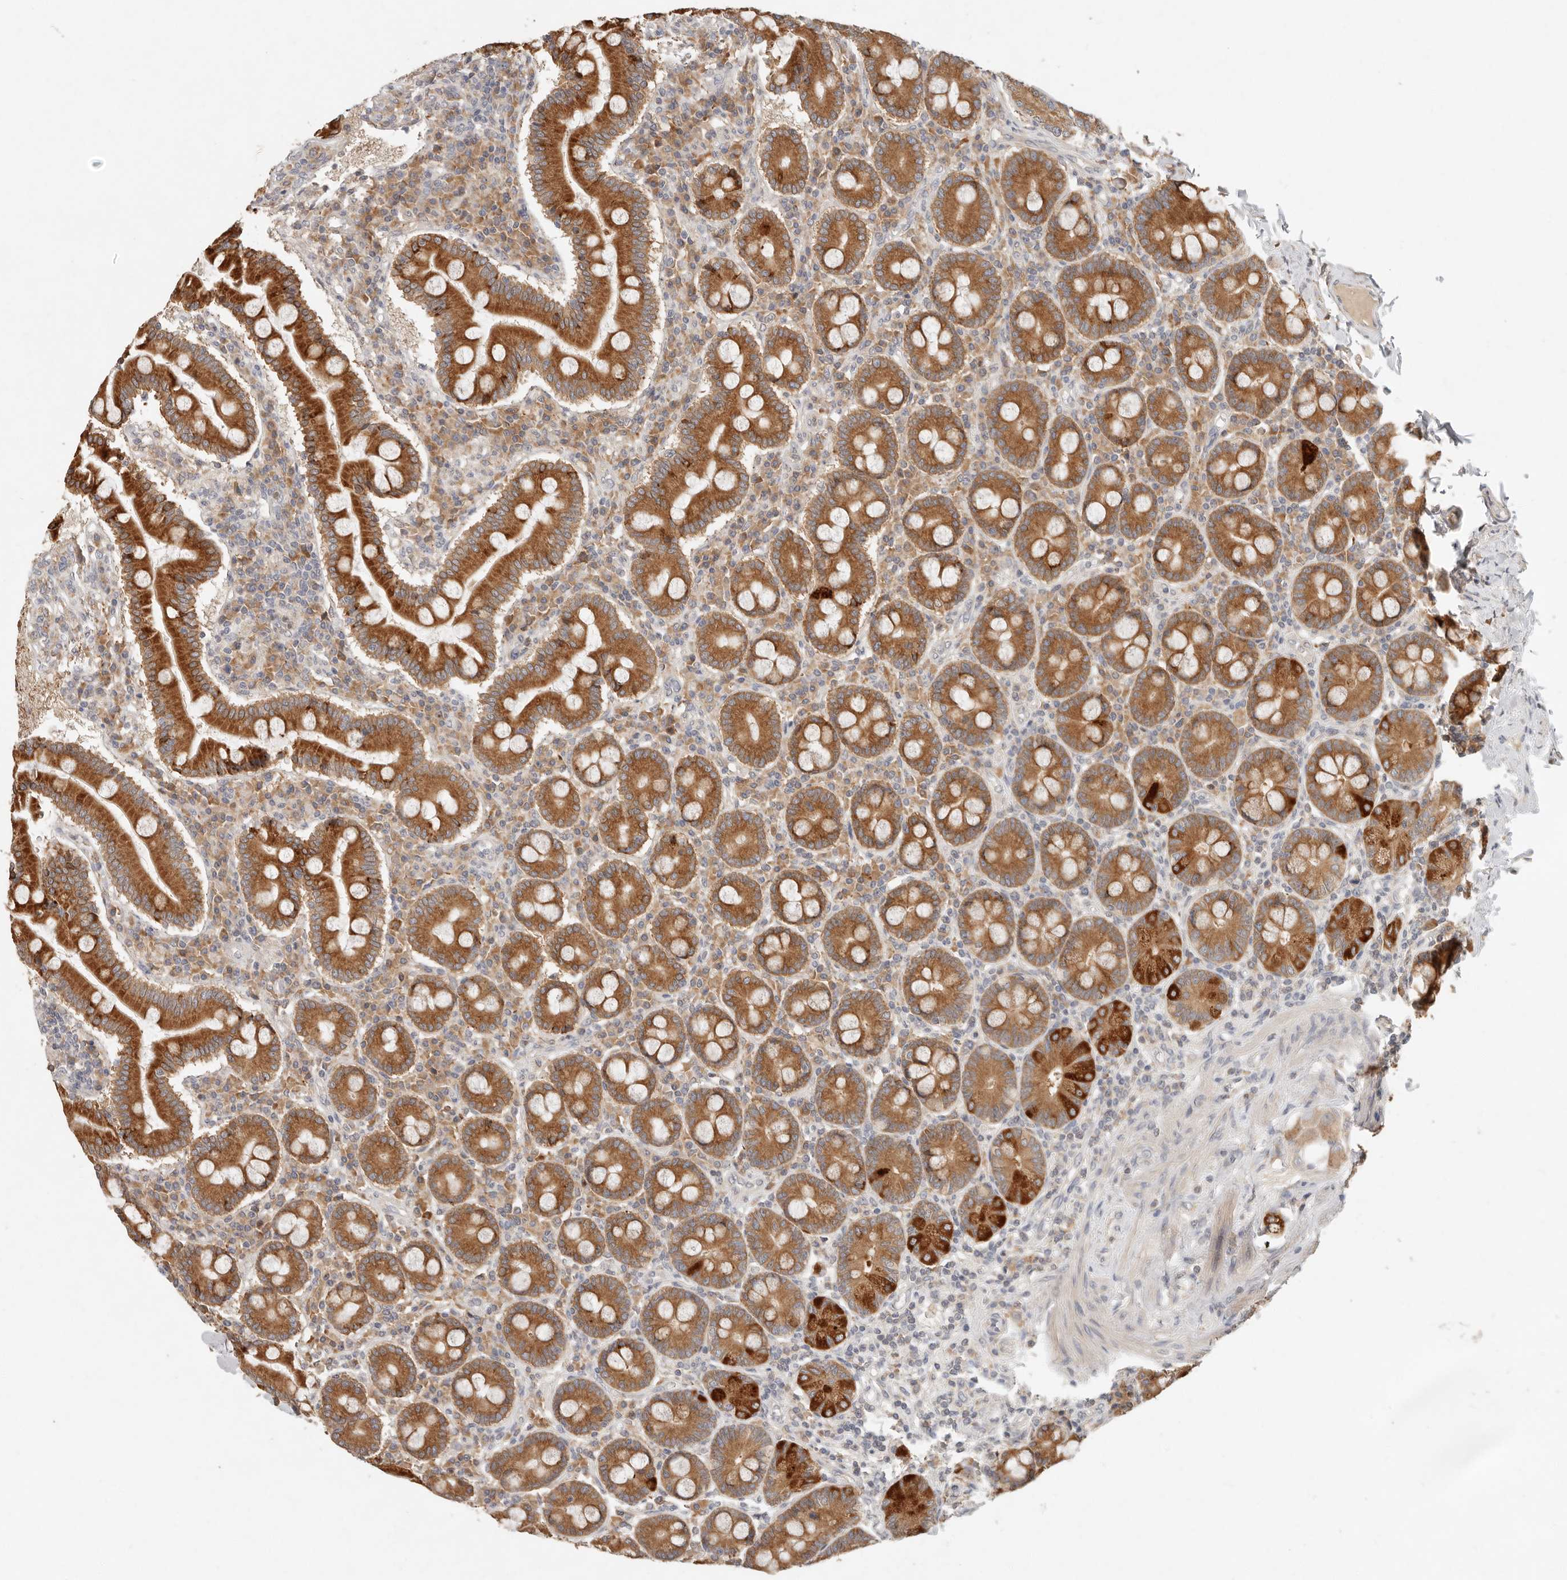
{"staining": {"intensity": "strong", "quantity": ">75%", "location": "cytoplasmic/membranous"}, "tissue": "duodenum", "cell_type": "Glandular cells", "image_type": "normal", "snomed": [{"axis": "morphology", "description": "Normal tissue, NOS"}, {"axis": "topography", "description": "Duodenum"}], "caption": "IHC image of benign duodenum stained for a protein (brown), which shows high levels of strong cytoplasmic/membranous expression in approximately >75% of glandular cells.", "gene": "ARHGEF10L", "patient": {"sex": "male", "age": 50}}